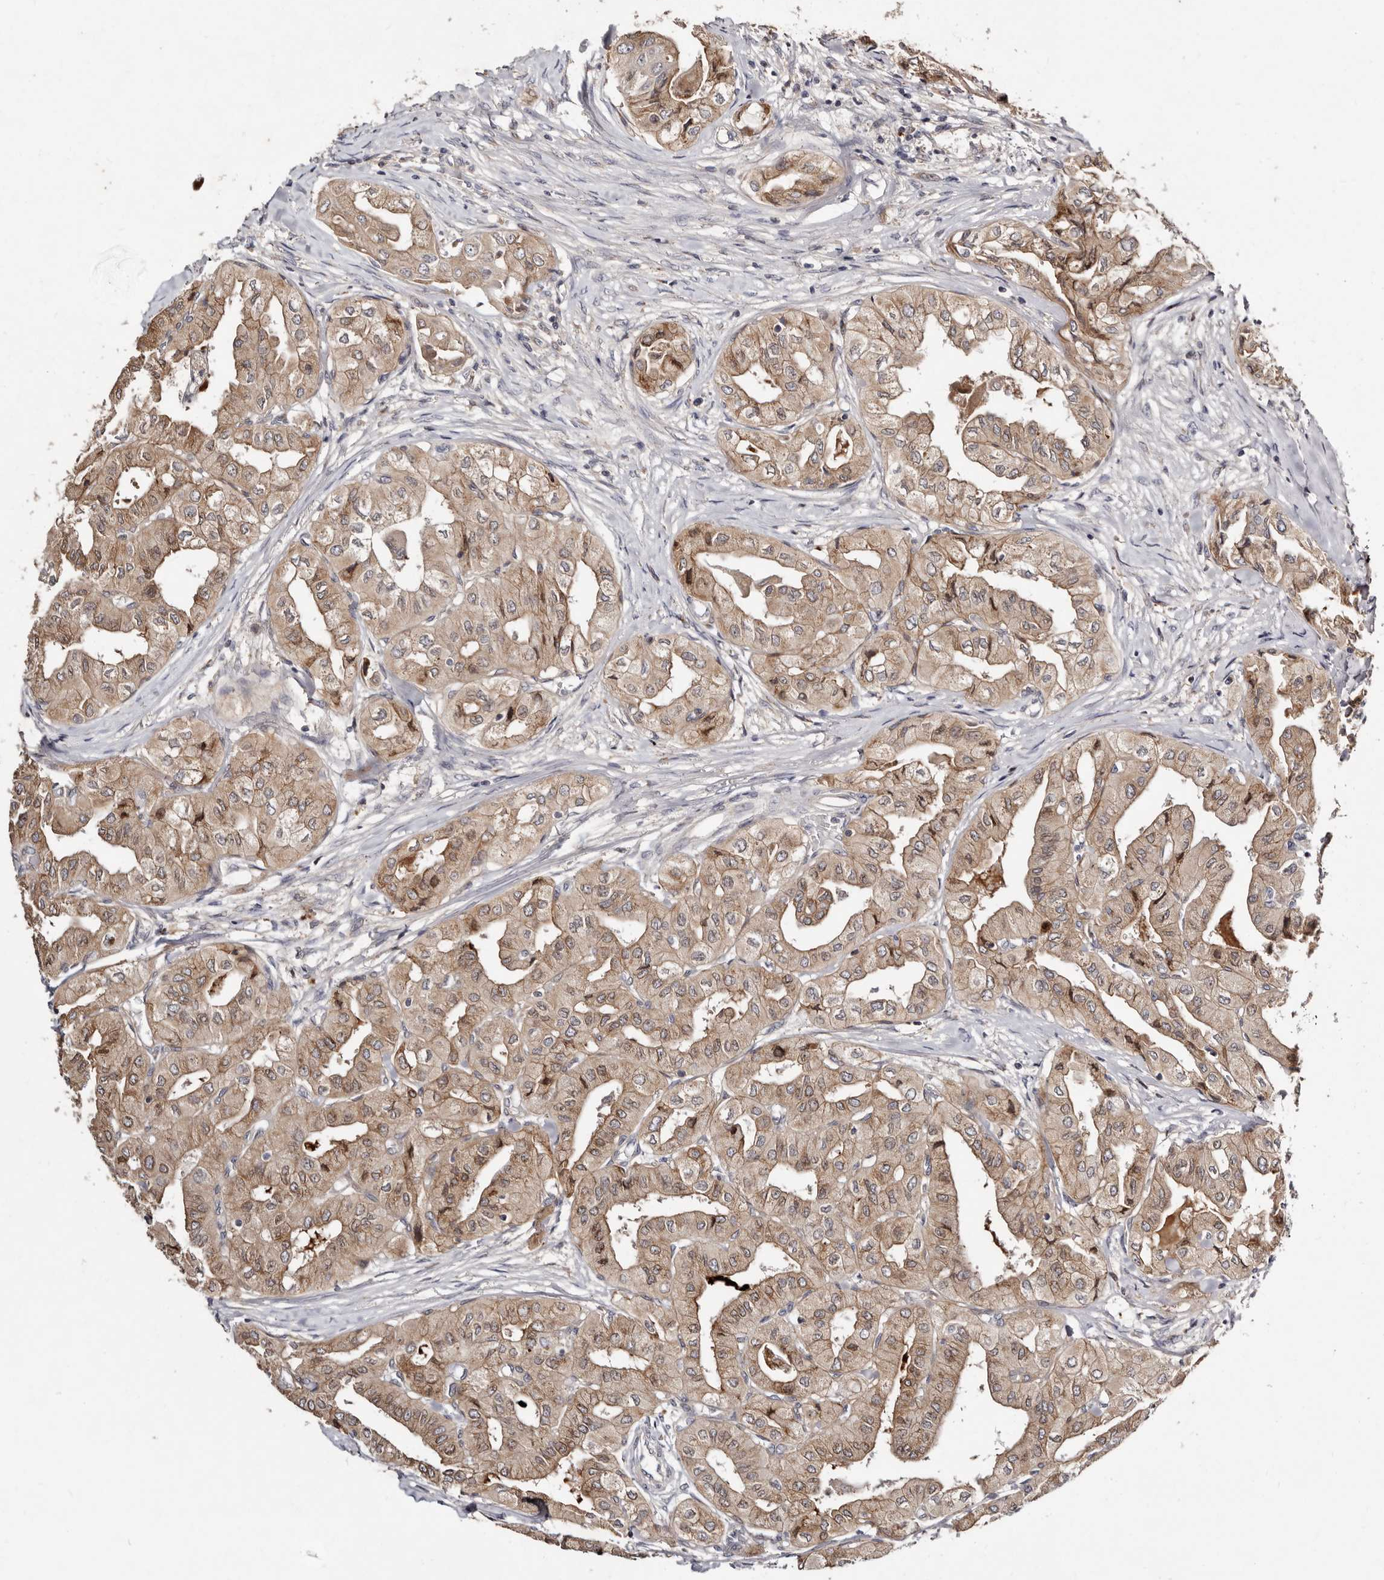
{"staining": {"intensity": "moderate", "quantity": ">75%", "location": "cytoplasmic/membranous"}, "tissue": "thyroid cancer", "cell_type": "Tumor cells", "image_type": "cancer", "snomed": [{"axis": "morphology", "description": "Papillary adenocarcinoma, NOS"}, {"axis": "topography", "description": "Thyroid gland"}], "caption": "Immunohistochemical staining of thyroid cancer (papillary adenocarcinoma) reveals medium levels of moderate cytoplasmic/membranous protein expression in approximately >75% of tumor cells.", "gene": "DACT2", "patient": {"sex": "female", "age": 59}}